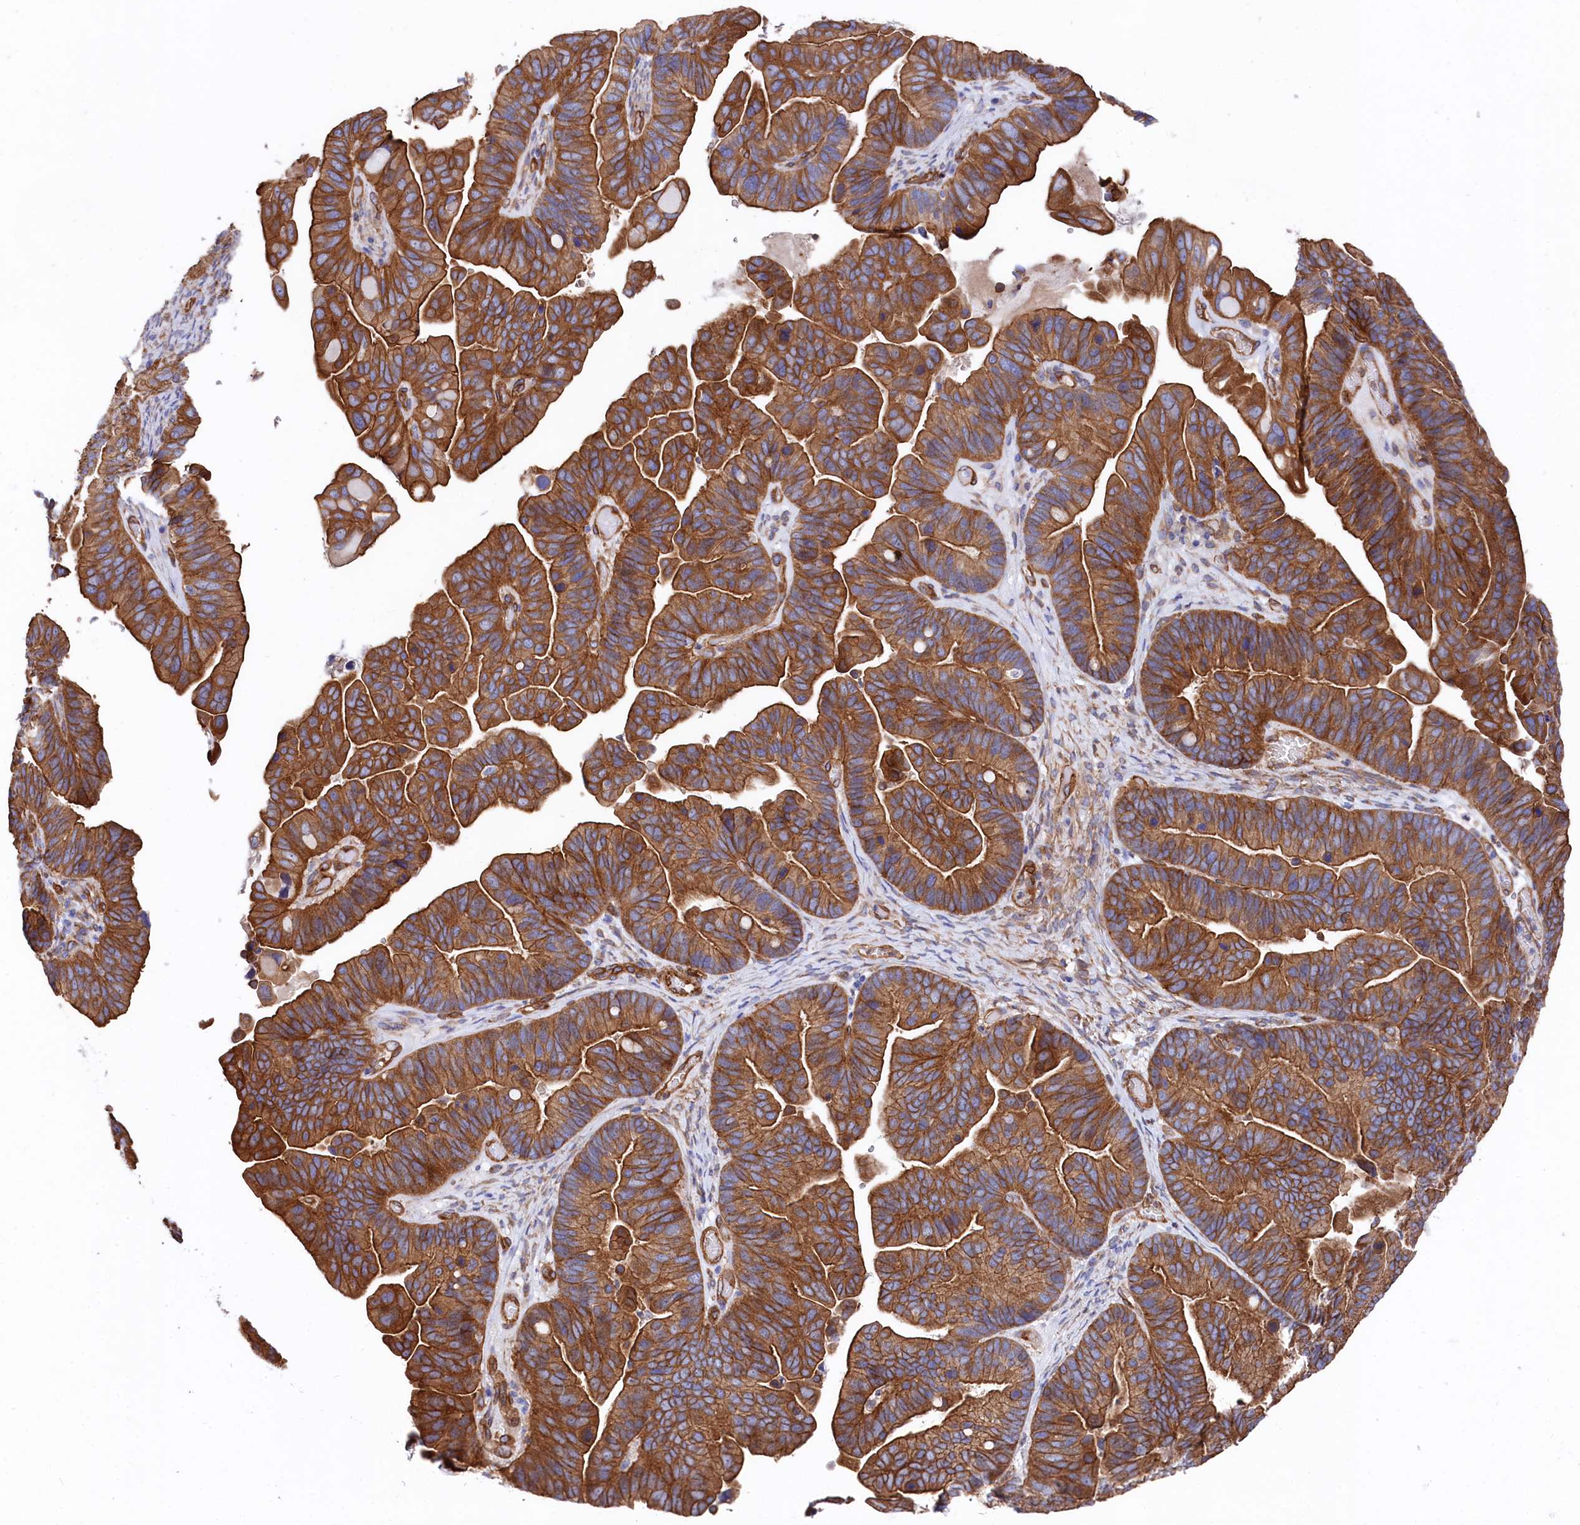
{"staining": {"intensity": "strong", "quantity": ">75%", "location": "cytoplasmic/membranous"}, "tissue": "ovarian cancer", "cell_type": "Tumor cells", "image_type": "cancer", "snomed": [{"axis": "morphology", "description": "Cystadenocarcinoma, serous, NOS"}, {"axis": "topography", "description": "Ovary"}], "caption": "An immunohistochemistry micrograph of tumor tissue is shown. Protein staining in brown highlights strong cytoplasmic/membranous positivity in ovarian serous cystadenocarcinoma within tumor cells. (IHC, brightfield microscopy, high magnification).", "gene": "TNKS1BP1", "patient": {"sex": "female", "age": 56}}